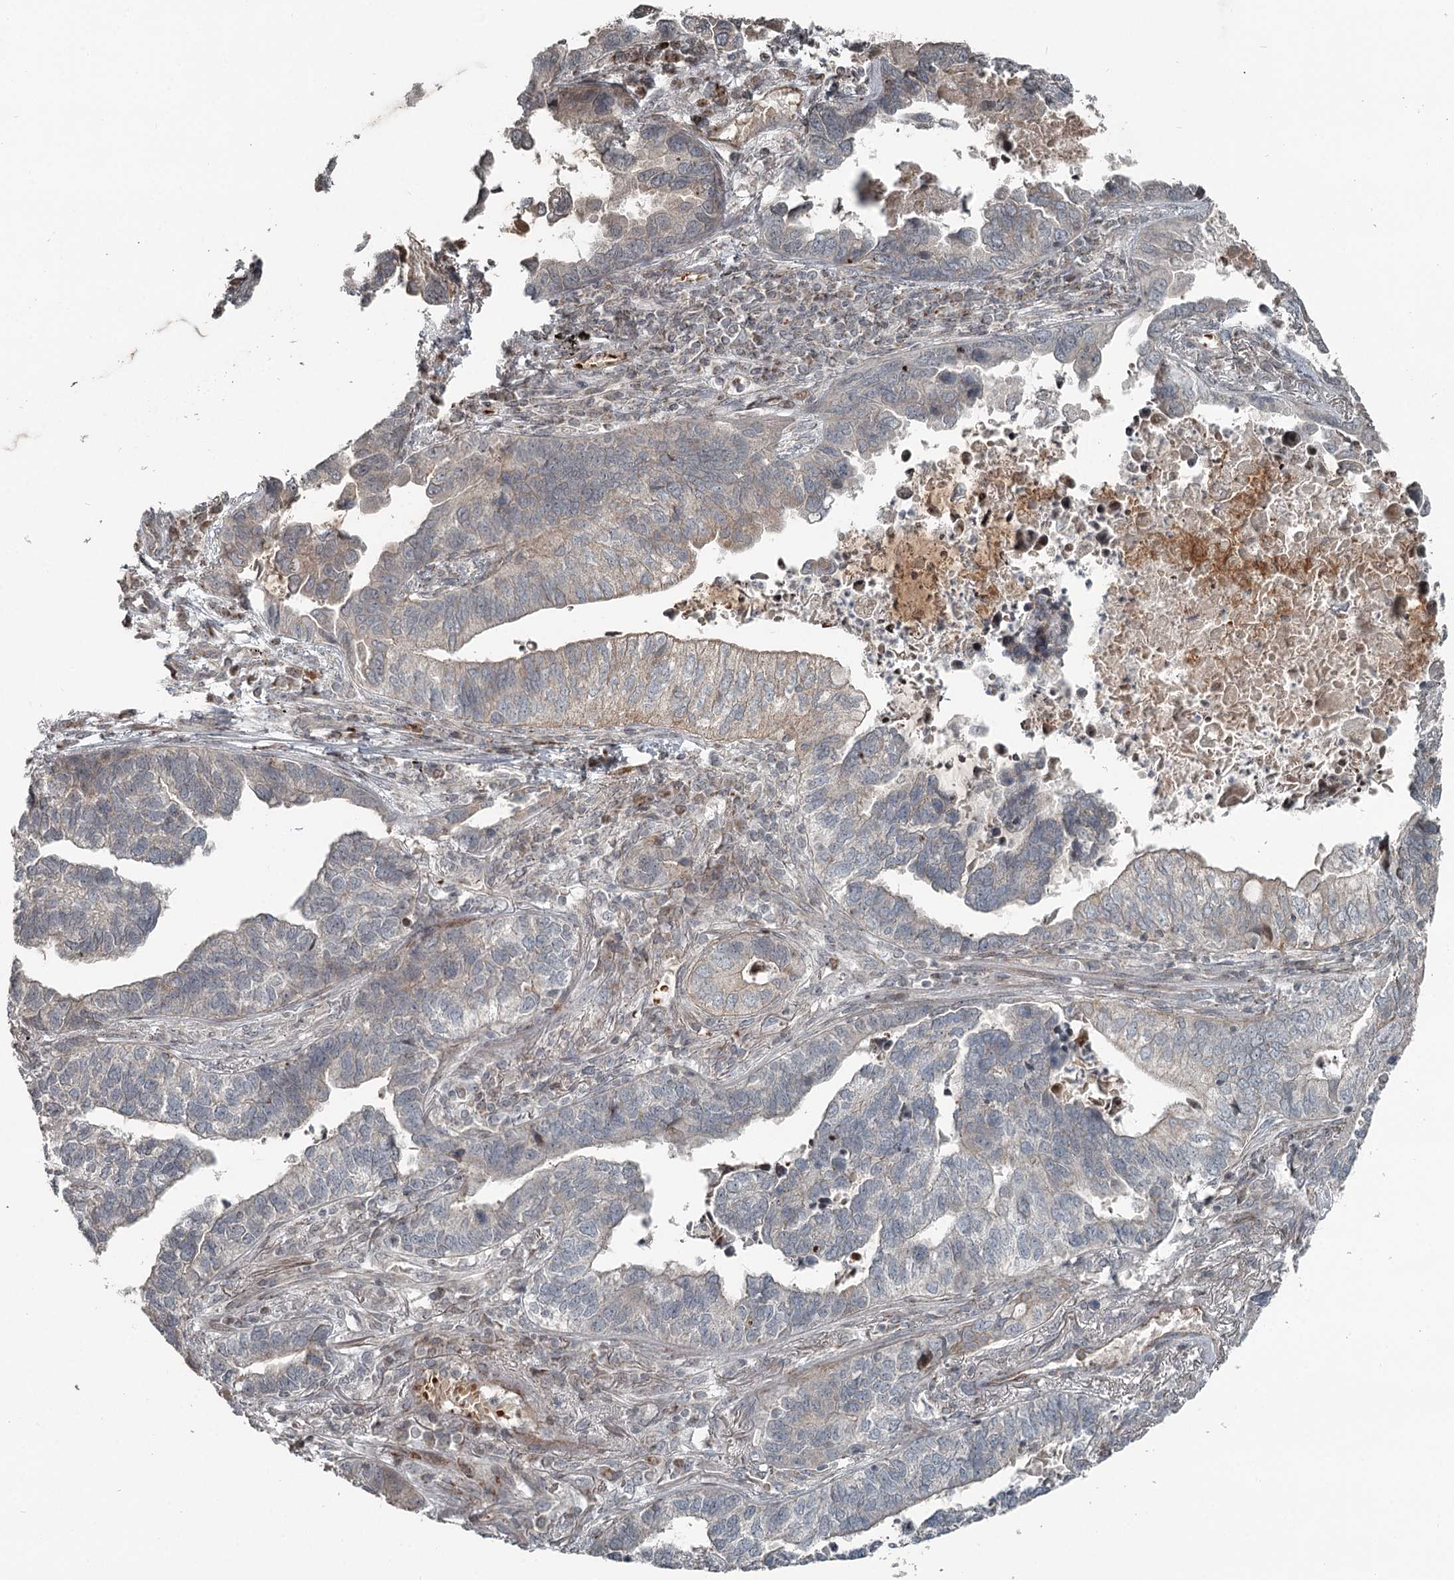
{"staining": {"intensity": "weak", "quantity": "<25%", "location": "cytoplasmic/membranous"}, "tissue": "lung cancer", "cell_type": "Tumor cells", "image_type": "cancer", "snomed": [{"axis": "morphology", "description": "Adenocarcinoma, NOS"}, {"axis": "topography", "description": "Lung"}], "caption": "IHC image of neoplastic tissue: human lung cancer stained with DAB shows no significant protein expression in tumor cells.", "gene": "RASSF8", "patient": {"sex": "male", "age": 67}}